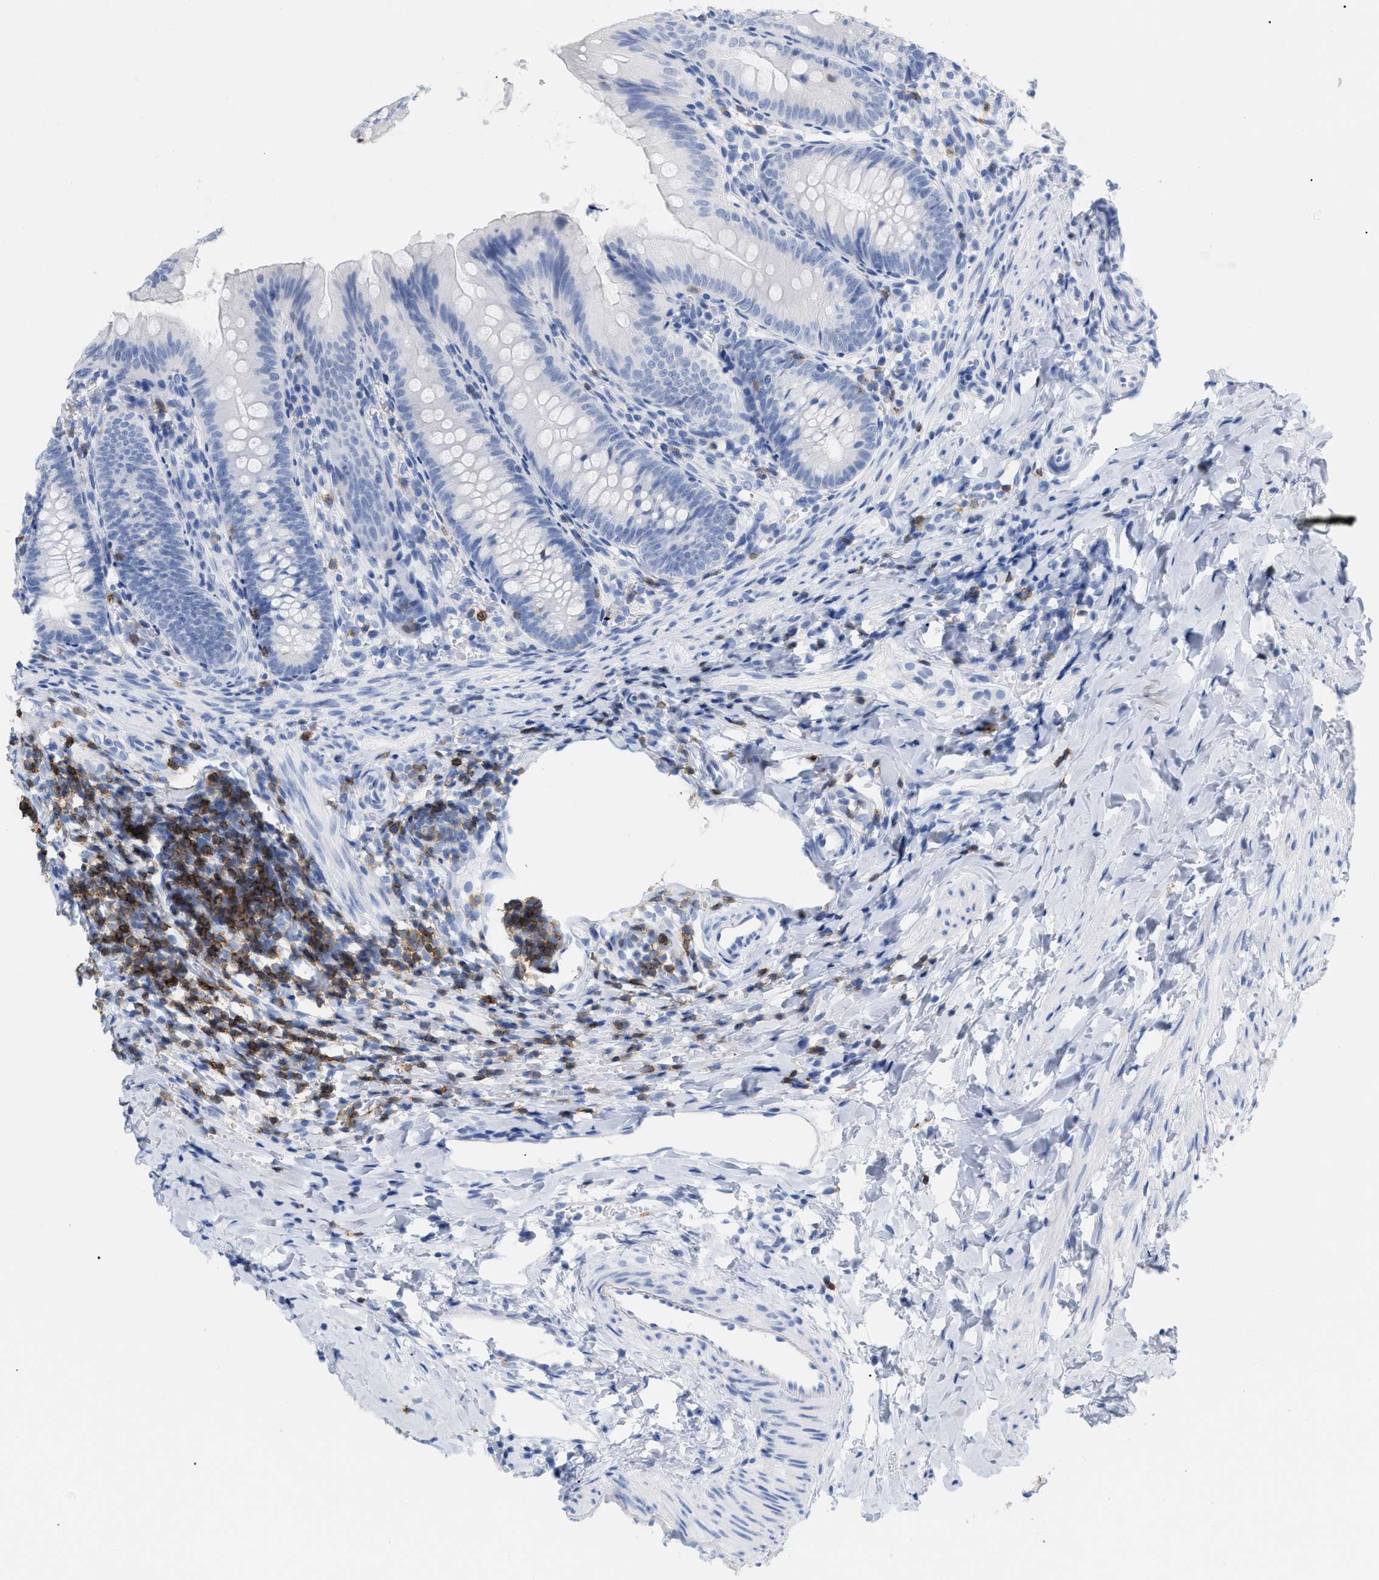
{"staining": {"intensity": "negative", "quantity": "none", "location": "none"}, "tissue": "appendix", "cell_type": "Glandular cells", "image_type": "normal", "snomed": [{"axis": "morphology", "description": "Normal tissue, NOS"}, {"axis": "topography", "description": "Appendix"}], "caption": "DAB (3,3'-diaminobenzidine) immunohistochemical staining of normal appendix reveals no significant positivity in glandular cells. The staining was performed using DAB (3,3'-diaminobenzidine) to visualize the protein expression in brown, while the nuclei were stained in blue with hematoxylin (Magnification: 20x).", "gene": "CD5", "patient": {"sex": "male", "age": 1}}